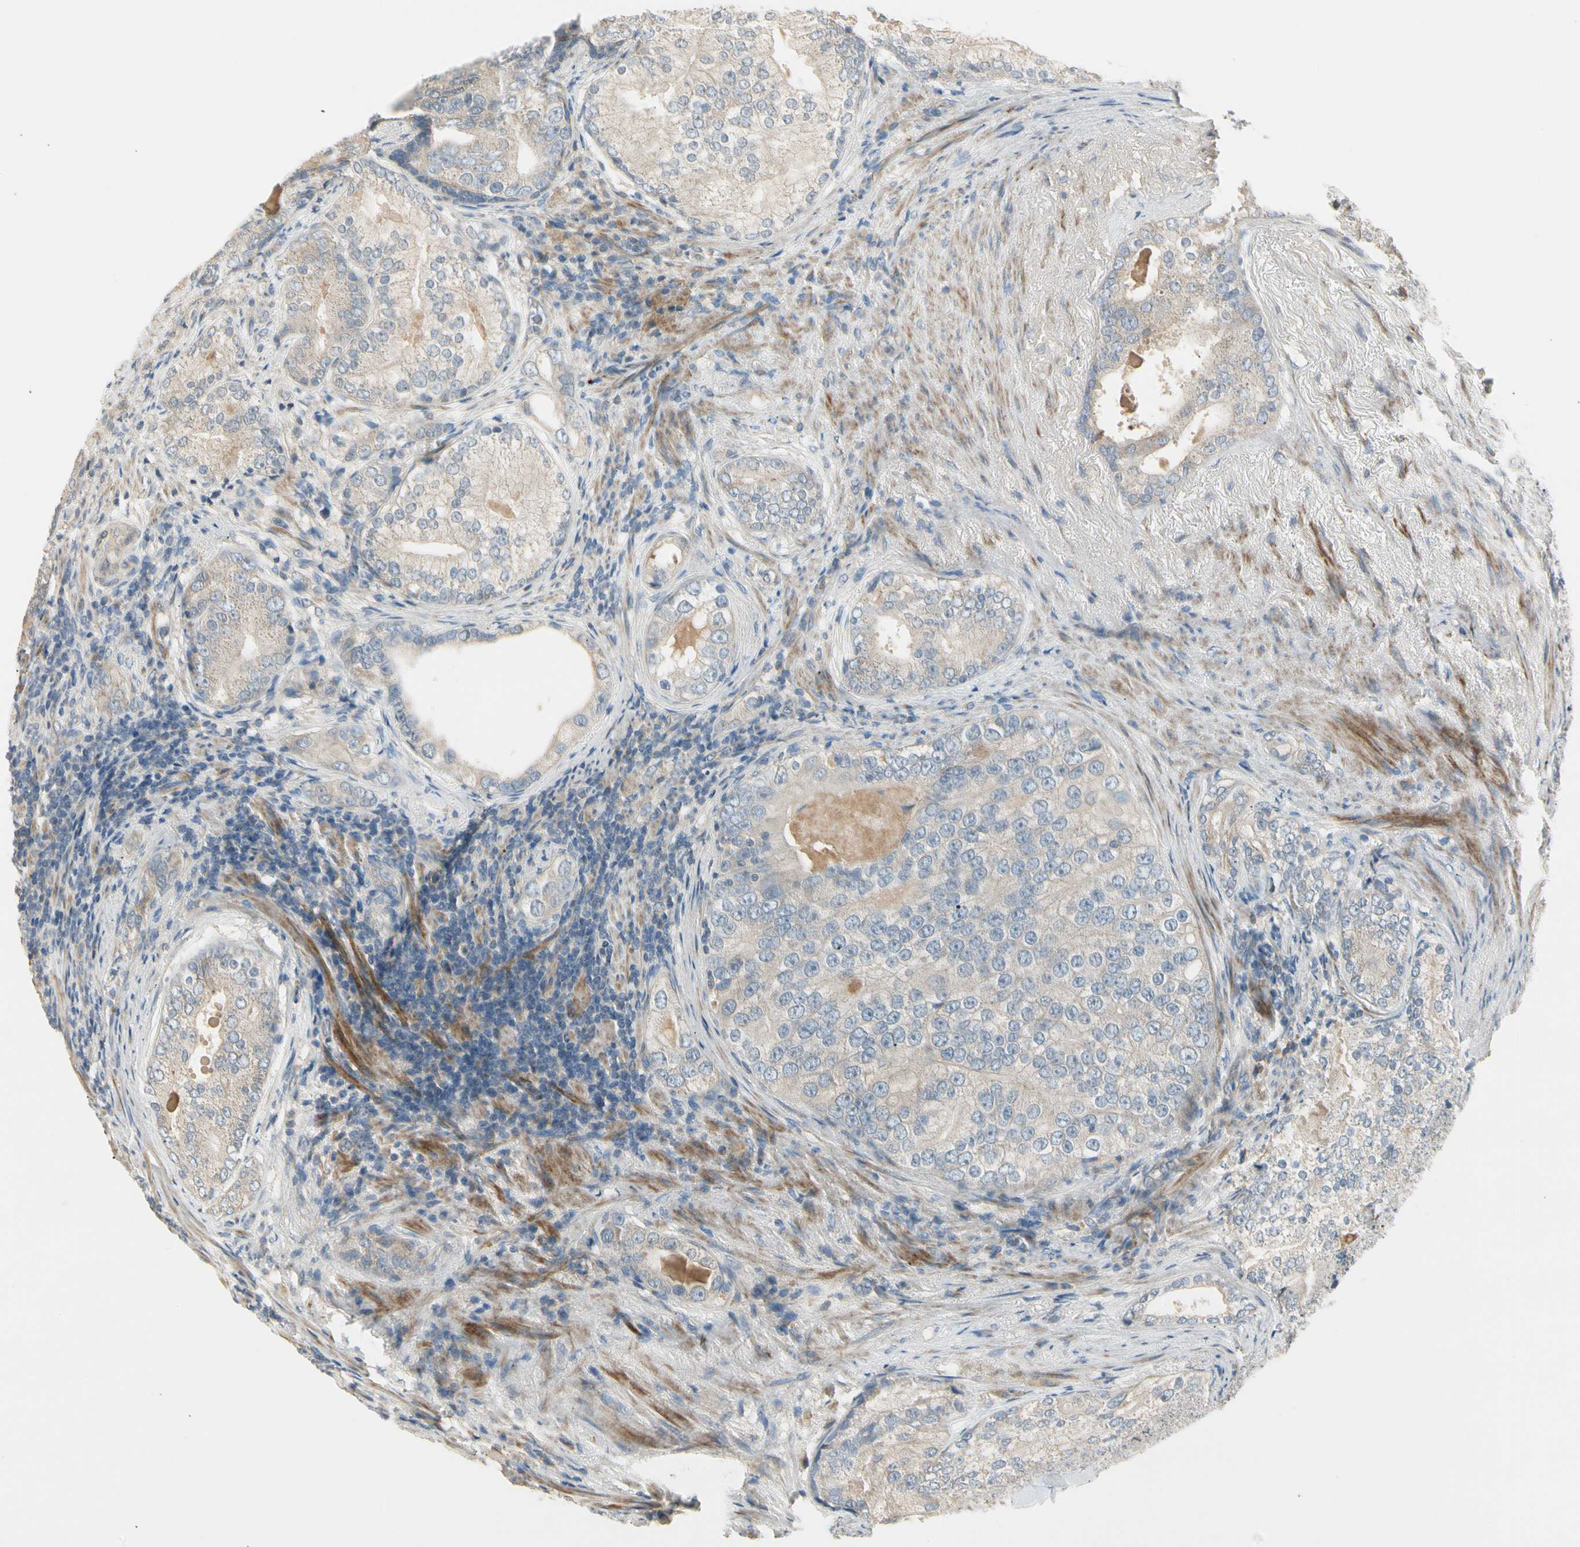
{"staining": {"intensity": "weak", "quantity": "25%-75%", "location": "cytoplasmic/membranous"}, "tissue": "prostate cancer", "cell_type": "Tumor cells", "image_type": "cancer", "snomed": [{"axis": "morphology", "description": "Adenocarcinoma, High grade"}, {"axis": "topography", "description": "Prostate"}], "caption": "This is a micrograph of IHC staining of prostate high-grade adenocarcinoma, which shows weak positivity in the cytoplasmic/membranous of tumor cells.", "gene": "ADGRA3", "patient": {"sex": "male", "age": 66}}